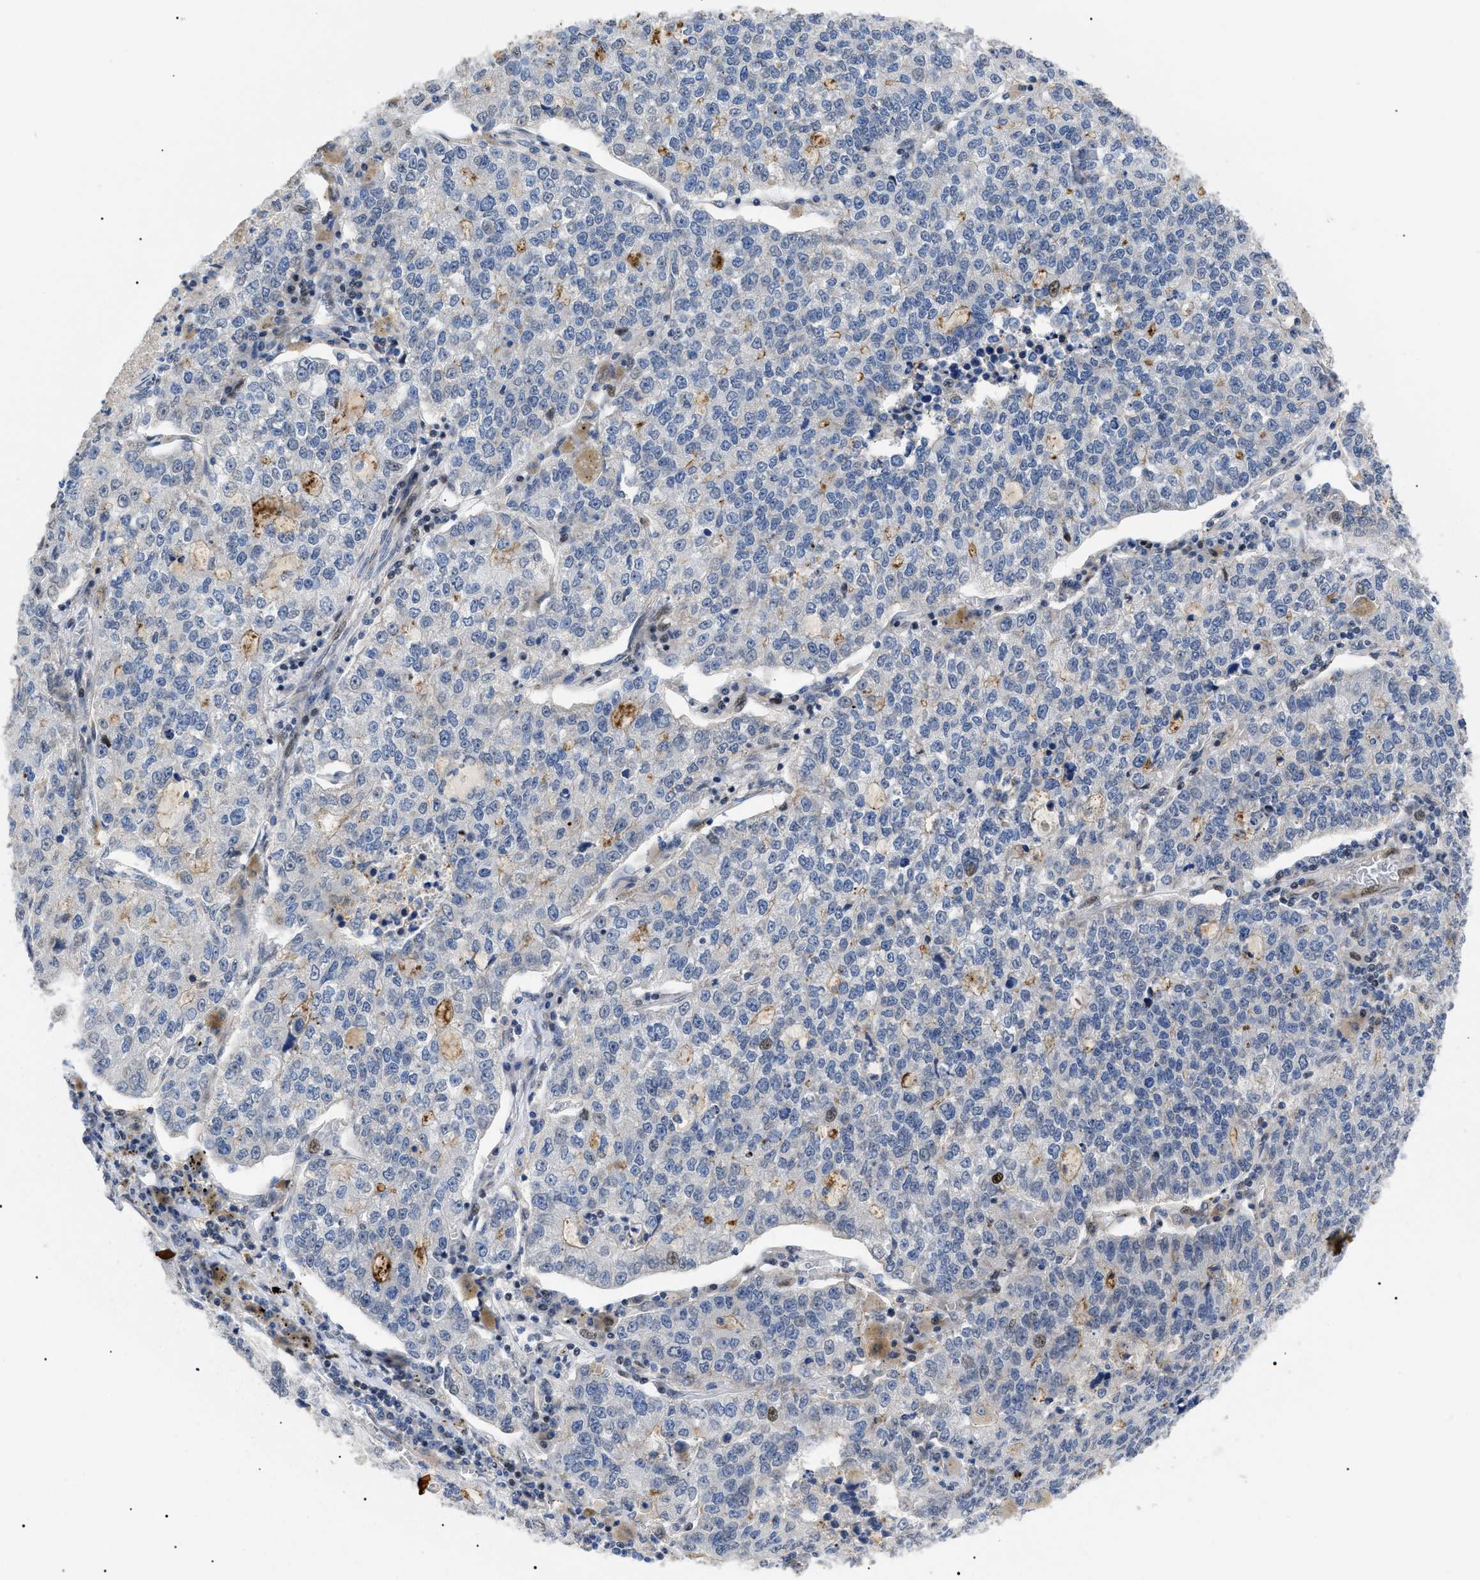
{"staining": {"intensity": "negative", "quantity": "none", "location": "none"}, "tissue": "lung cancer", "cell_type": "Tumor cells", "image_type": "cancer", "snomed": [{"axis": "morphology", "description": "Adenocarcinoma, NOS"}, {"axis": "topography", "description": "Lung"}], "caption": "High magnification brightfield microscopy of lung cancer stained with DAB (brown) and counterstained with hematoxylin (blue): tumor cells show no significant expression. The staining was performed using DAB (3,3'-diaminobenzidine) to visualize the protein expression in brown, while the nuclei were stained in blue with hematoxylin (Magnification: 20x).", "gene": "SFXN5", "patient": {"sex": "male", "age": 49}}